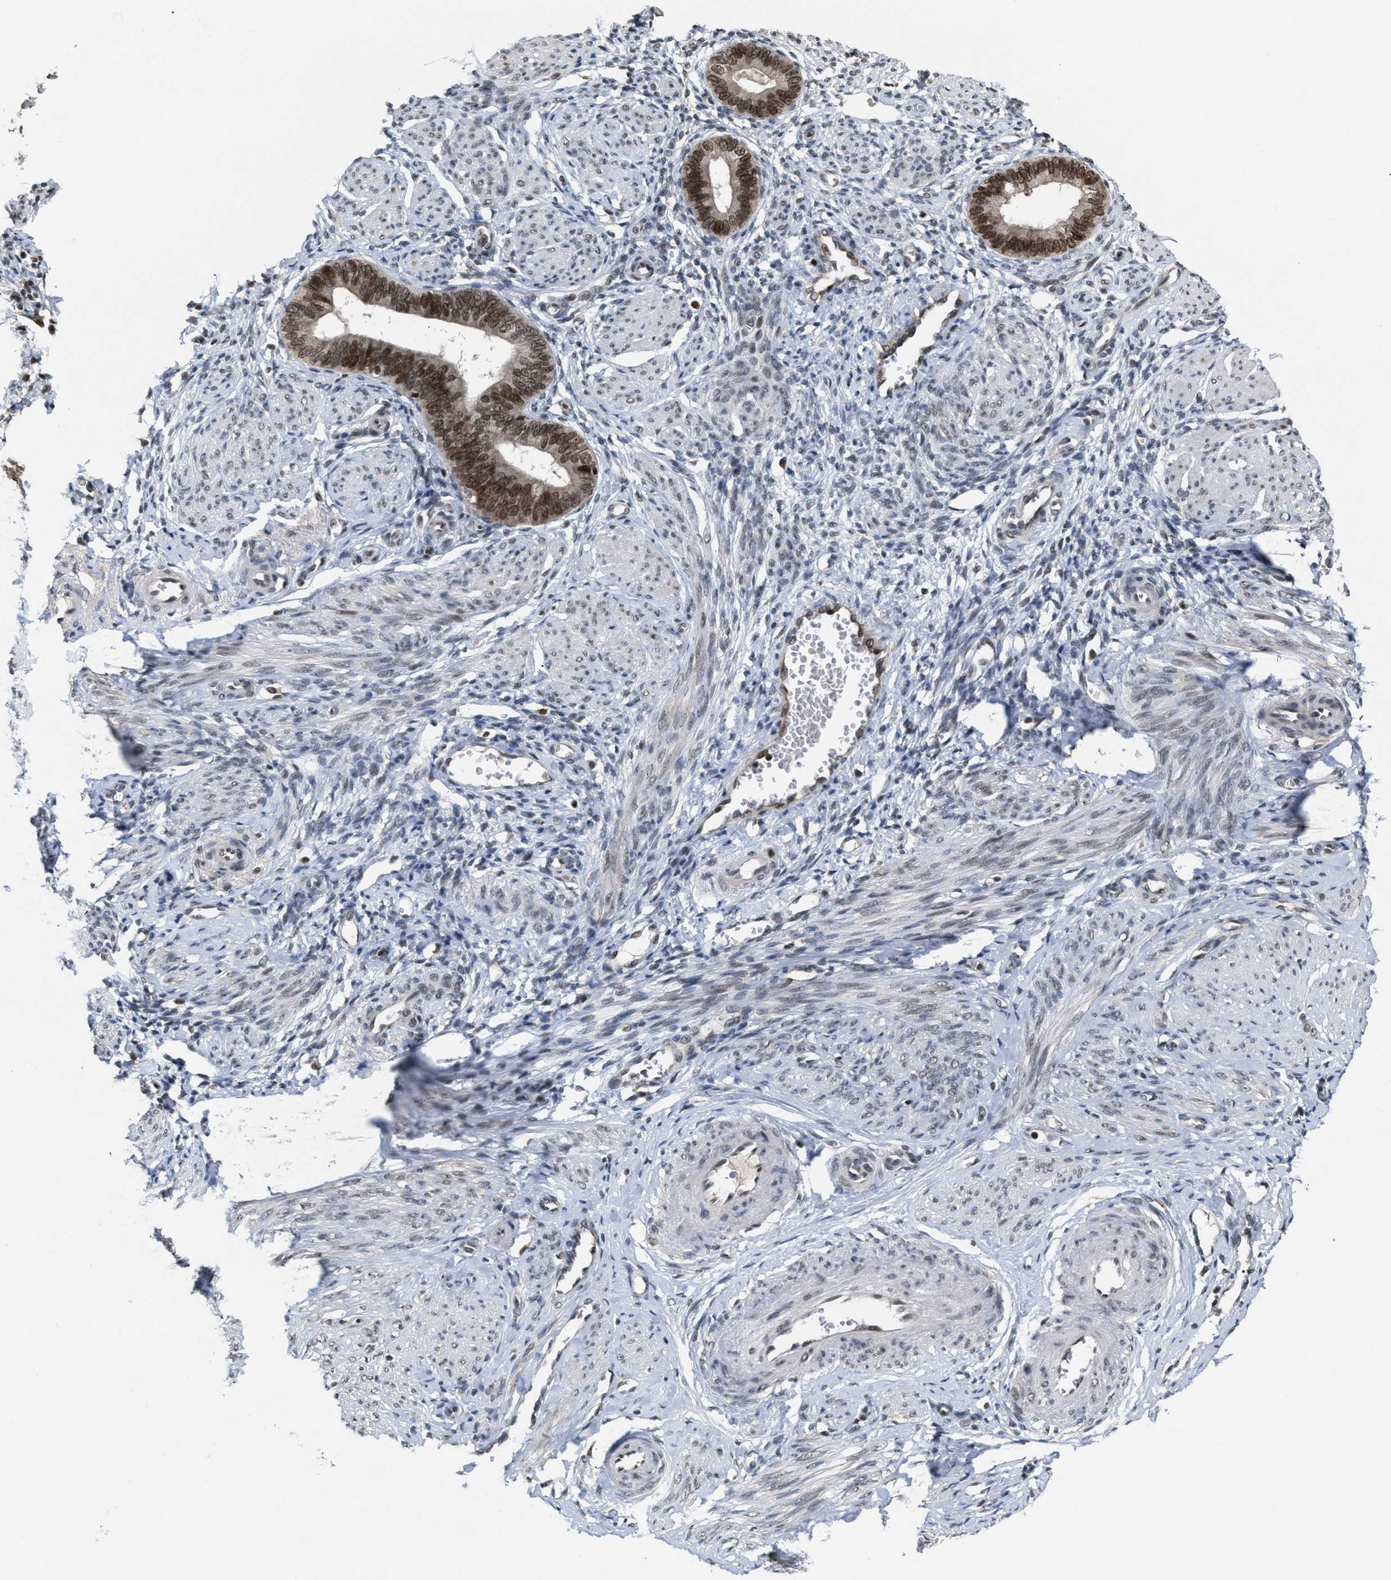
{"staining": {"intensity": "moderate", "quantity": ">75%", "location": "nuclear"}, "tissue": "endometrium", "cell_type": "Glandular cells", "image_type": "normal", "snomed": [{"axis": "morphology", "description": "Normal tissue, NOS"}, {"axis": "topography", "description": "Endometrium"}], "caption": "Brown immunohistochemical staining in unremarkable human endometrium displays moderate nuclear expression in approximately >75% of glandular cells. The protein of interest is shown in brown color, while the nuclei are stained blue.", "gene": "C9orf78", "patient": {"sex": "female", "age": 46}}